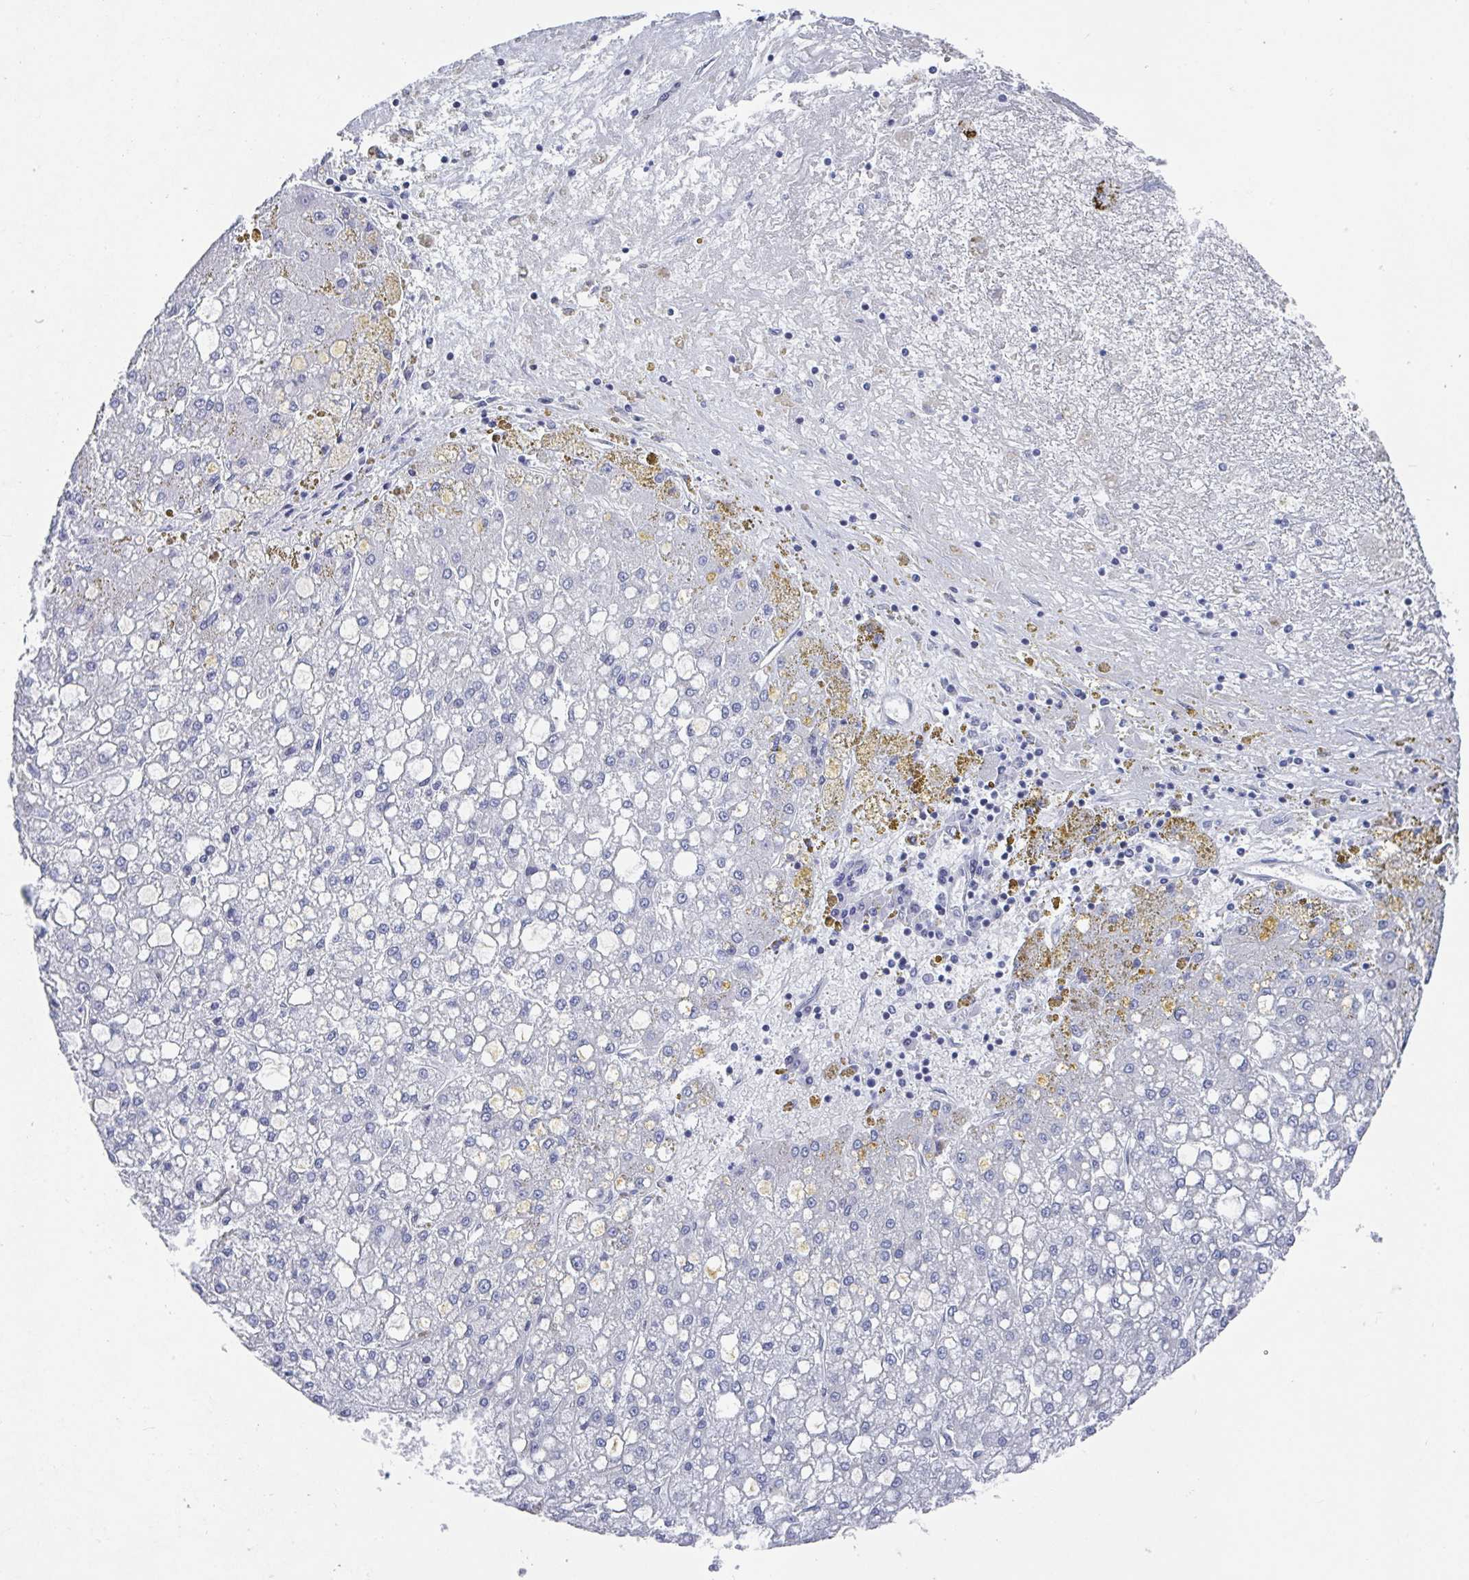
{"staining": {"intensity": "negative", "quantity": "none", "location": "none"}, "tissue": "liver cancer", "cell_type": "Tumor cells", "image_type": "cancer", "snomed": [{"axis": "morphology", "description": "Carcinoma, Hepatocellular, NOS"}, {"axis": "topography", "description": "Liver"}], "caption": "The image displays no staining of tumor cells in liver cancer. (DAB immunohistochemistry, high magnification).", "gene": "CAMKV", "patient": {"sex": "male", "age": 67}}